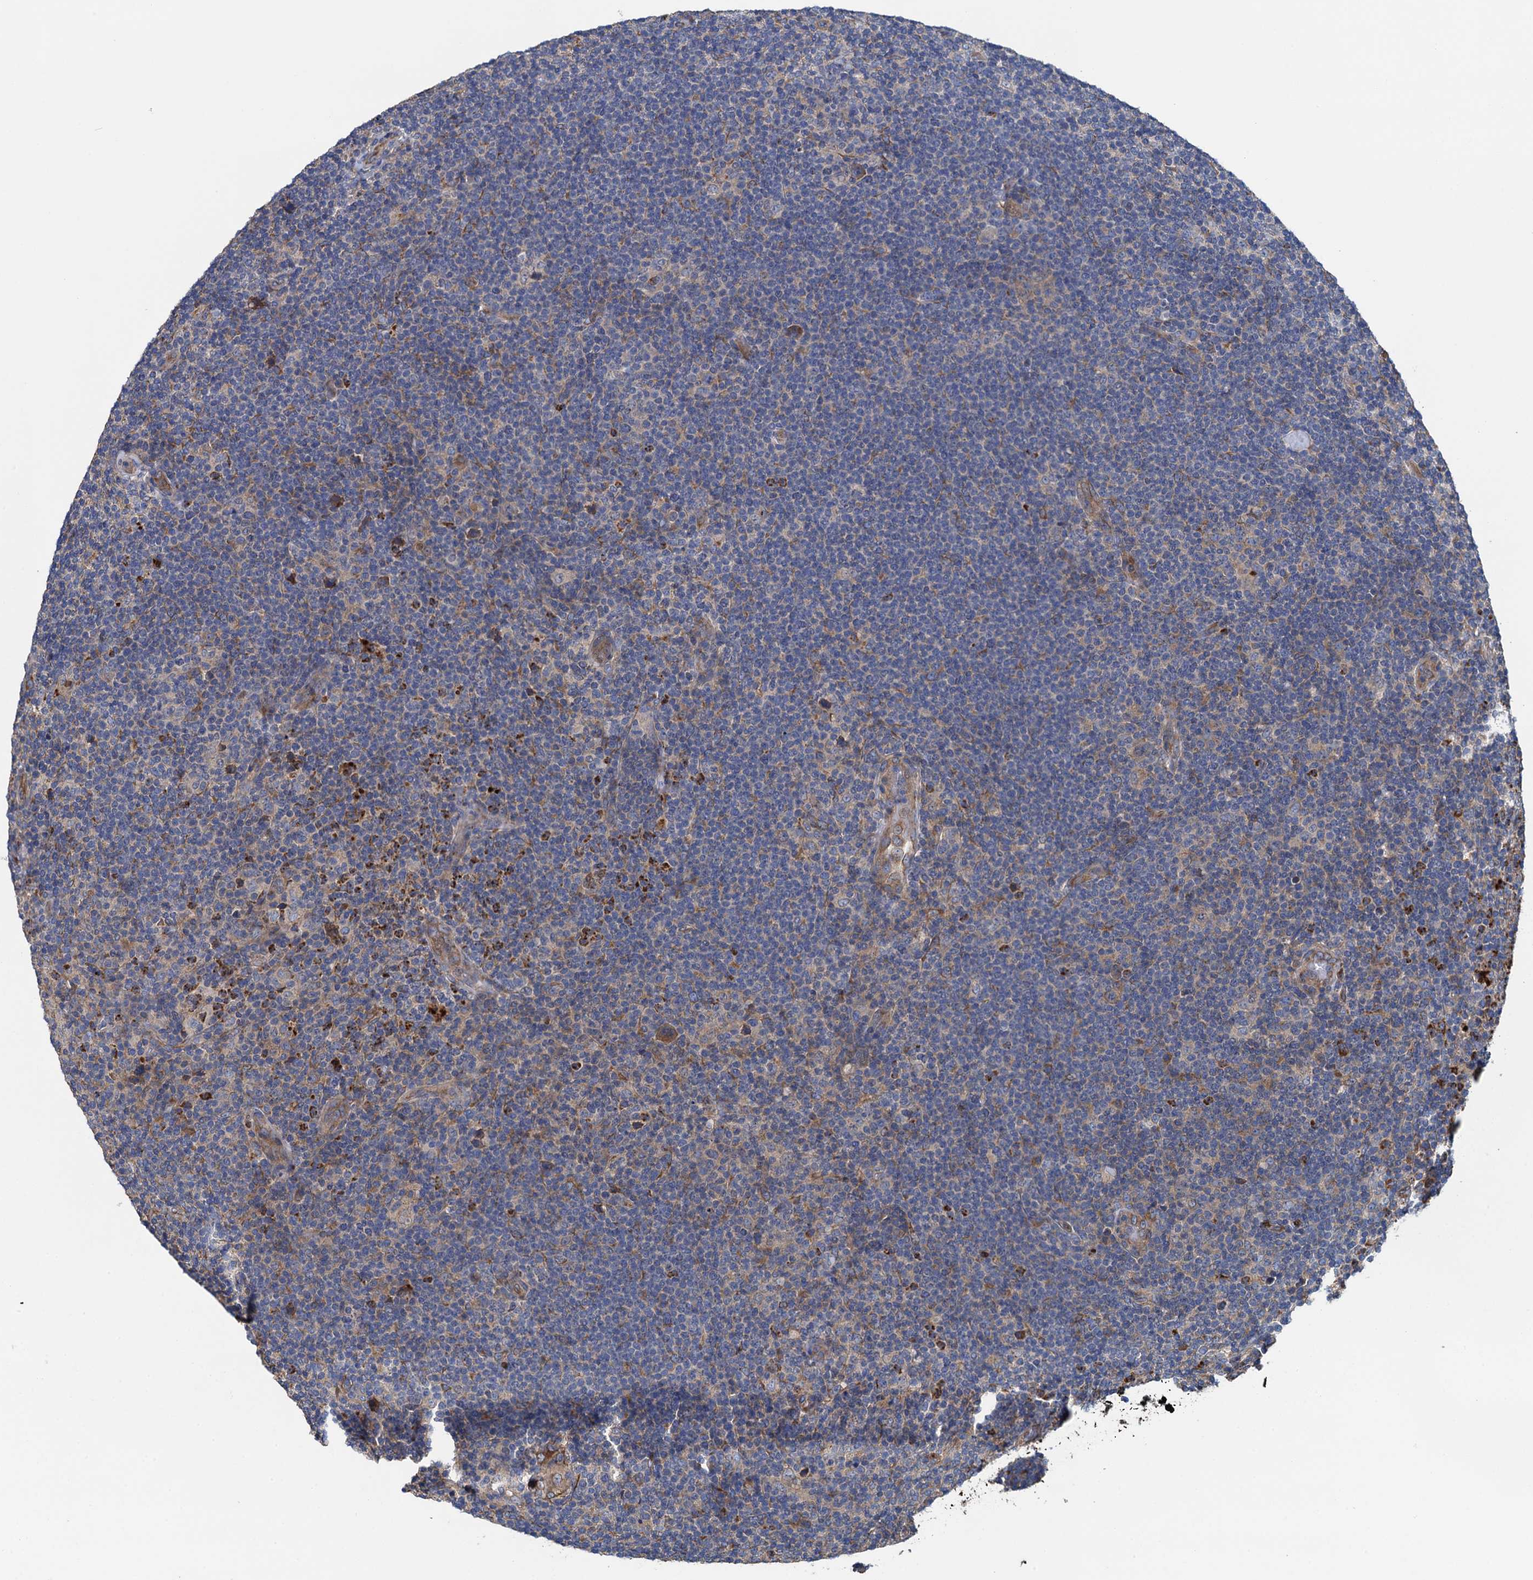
{"staining": {"intensity": "negative", "quantity": "none", "location": "none"}, "tissue": "lymphoma", "cell_type": "Tumor cells", "image_type": "cancer", "snomed": [{"axis": "morphology", "description": "Hodgkin's disease, NOS"}, {"axis": "topography", "description": "Lymph node"}], "caption": "Lymphoma was stained to show a protein in brown. There is no significant expression in tumor cells.", "gene": "ADCY9", "patient": {"sex": "female", "age": 57}}